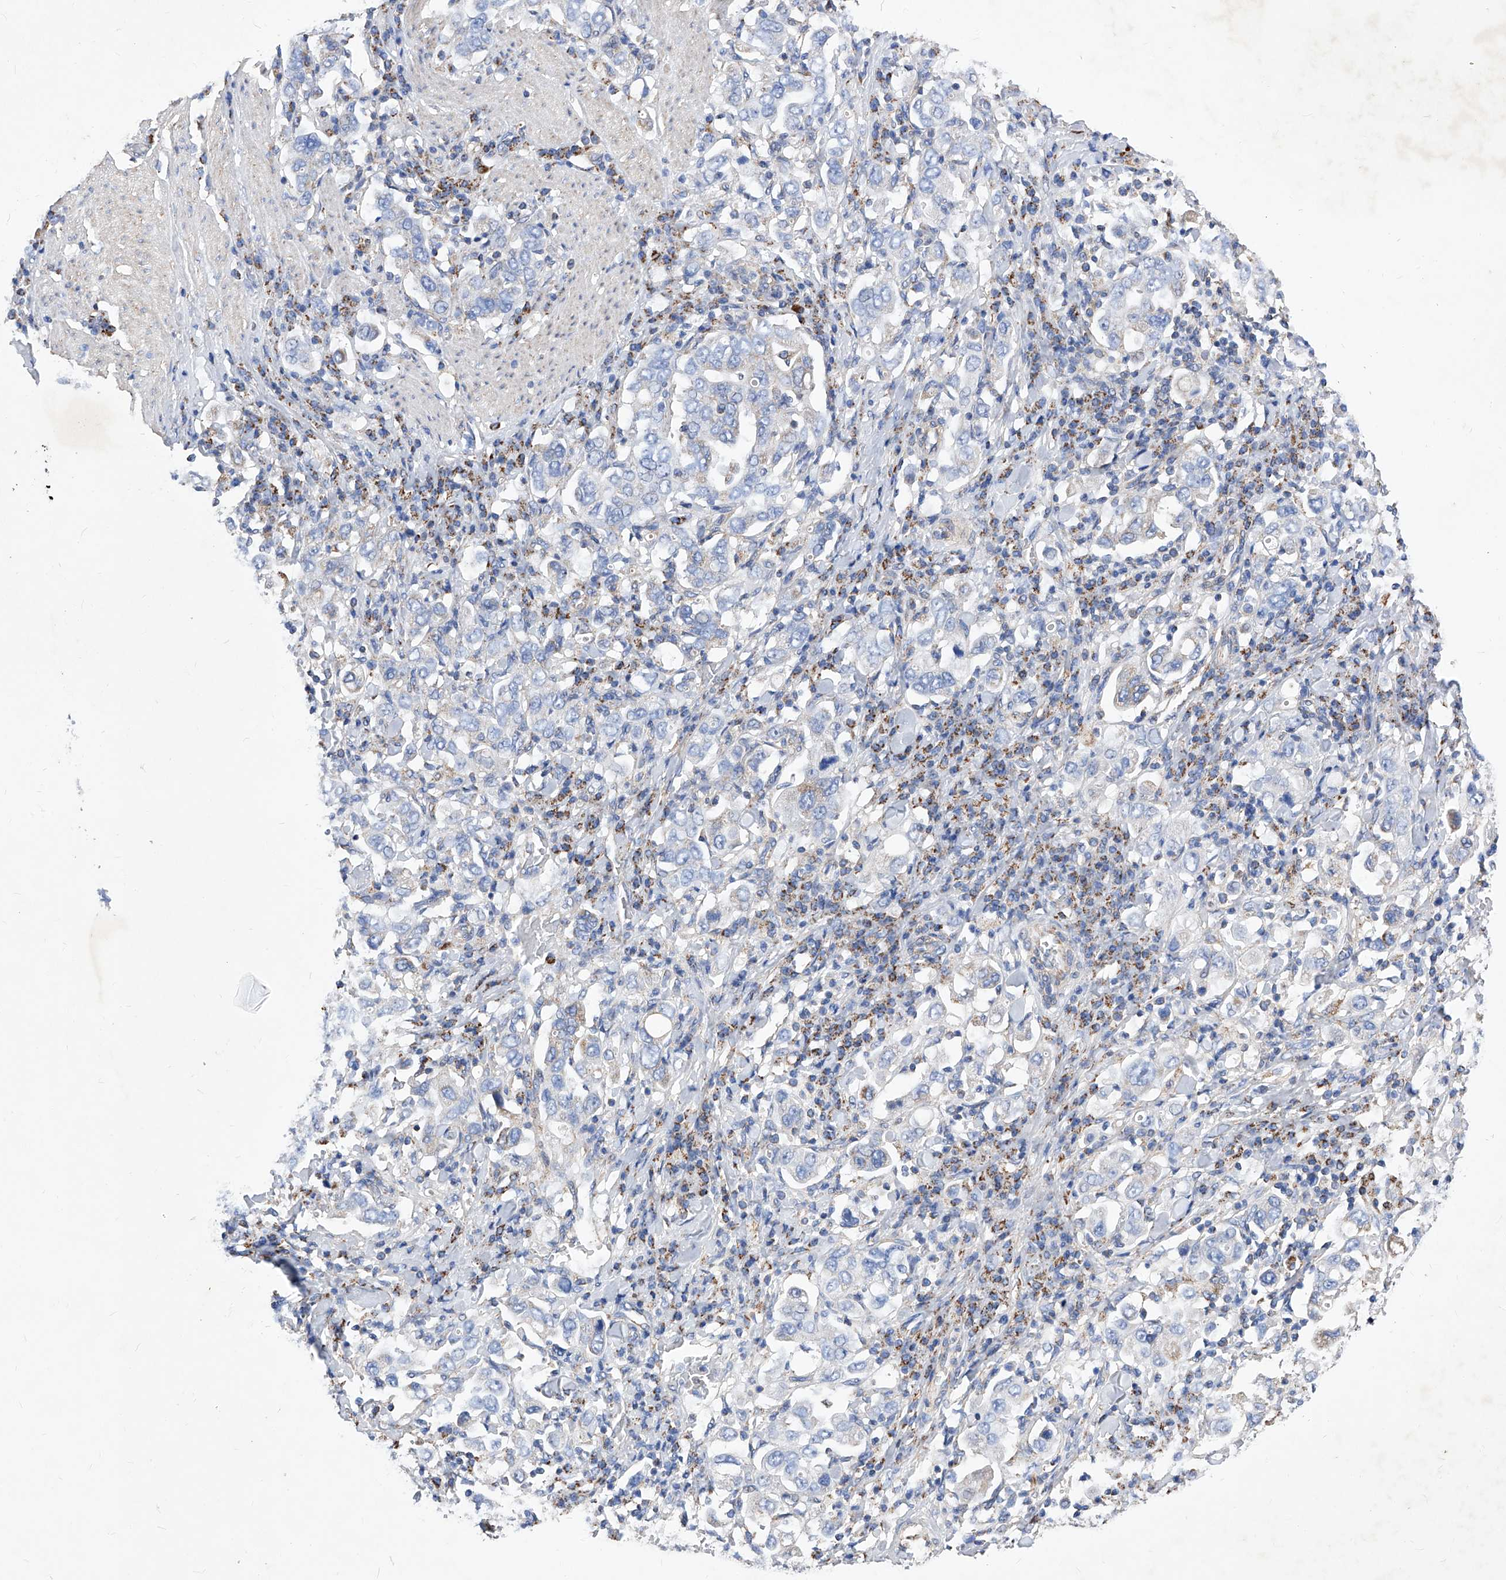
{"staining": {"intensity": "weak", "quantity": "<25%", "location": "cytoplasmic/membranous"}, "tissue": "stomach cancer", "cell_type": "Tumor cells", "image_type": "cancer", "snomed": [{"axis": "morphology", "description": "Adenocarcinoma, NOS"}, {"axis": "topography", "description": "Stomach, upper"}], "caption": "Immunohistochemical staining of human stomach adenocarcinoma shows no significant expression in tumor cells.", "gene": "HRNR", "patient": {"sex": "male", "age": 62}}